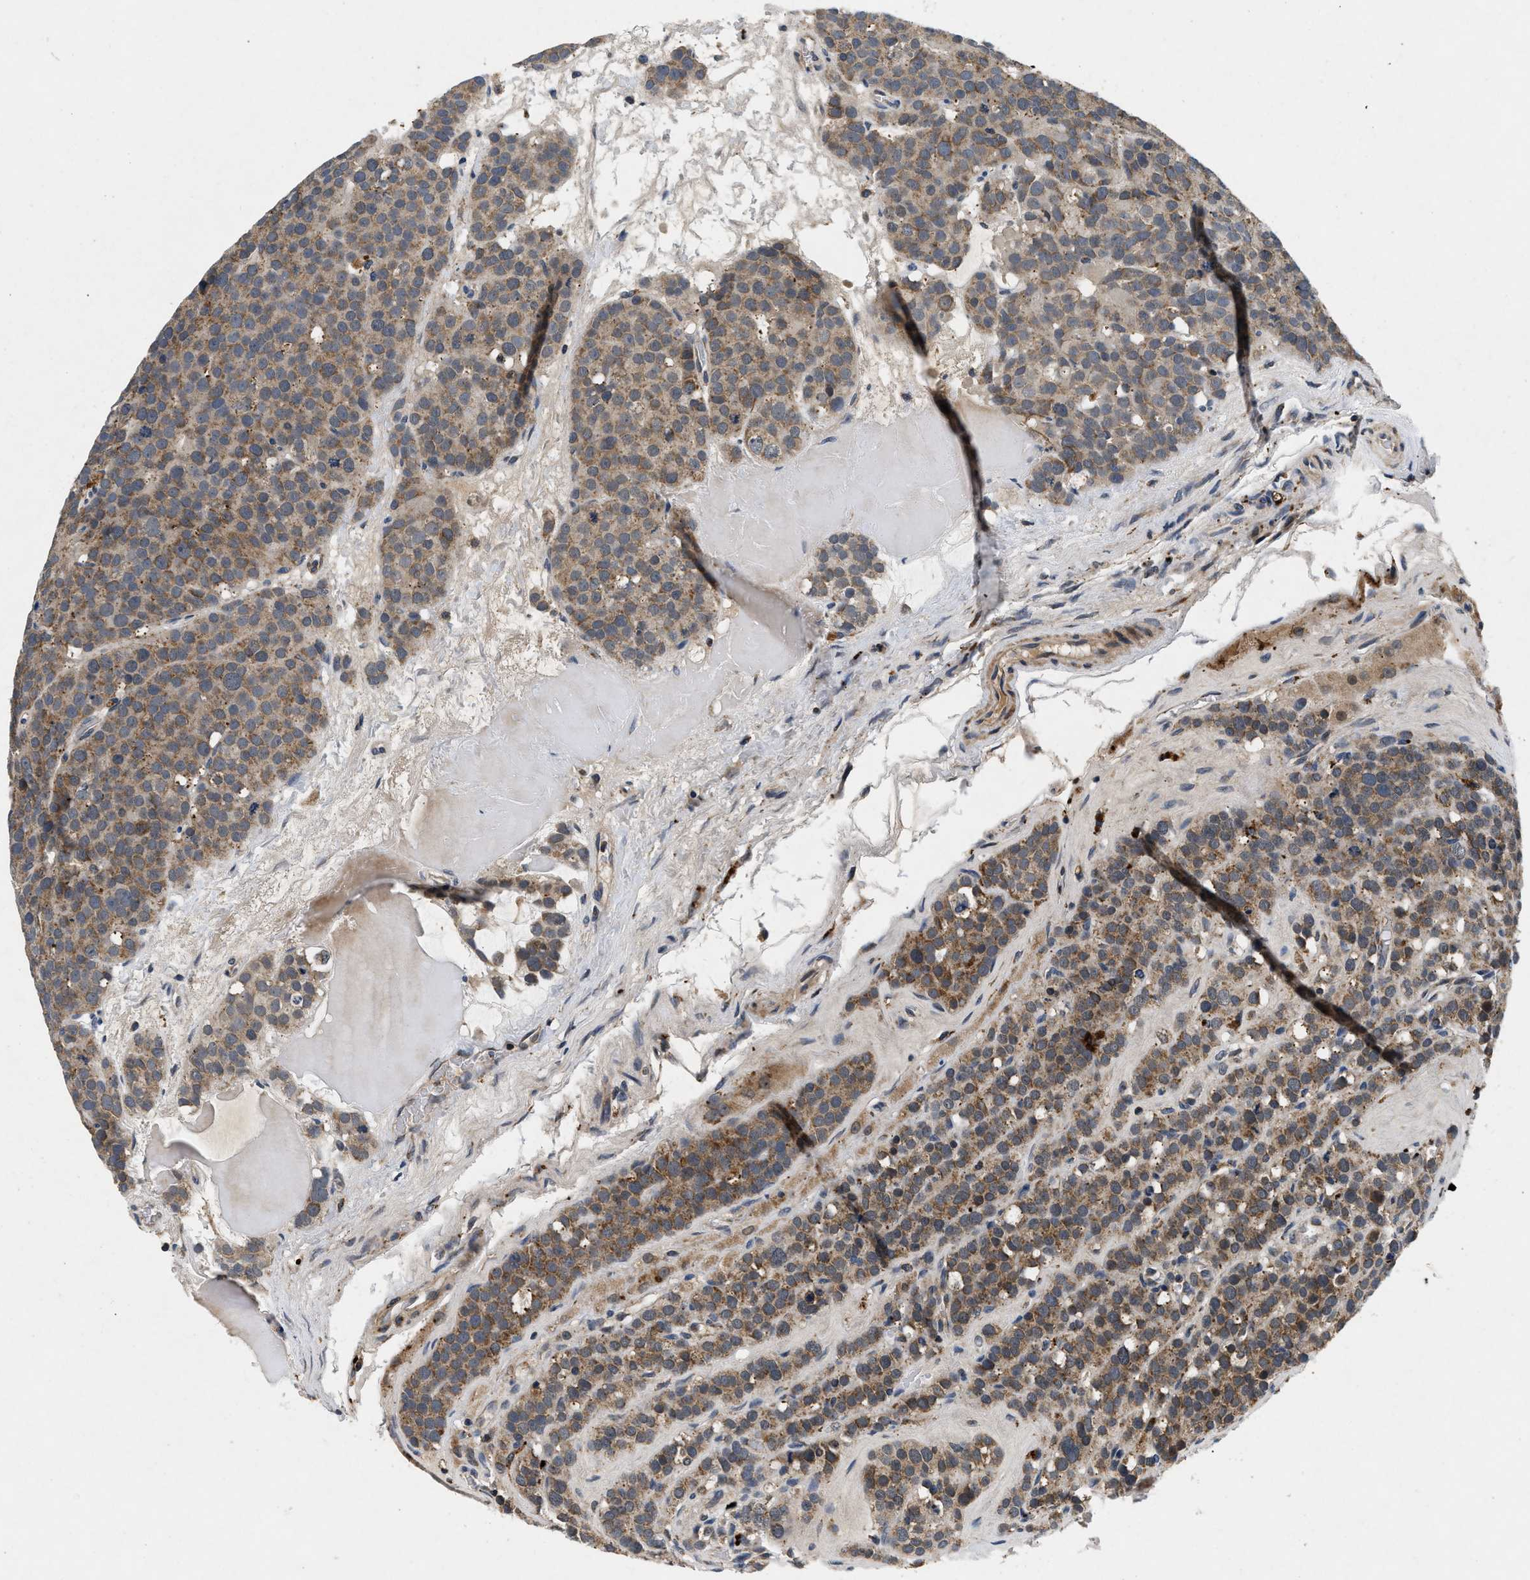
{"staining": {"intensity": "moderate", "quantity": ">75%", "location": "cytoplasmic/membranous"}, "tissue": "testis cancer", "cell_type": "Tumor cells", "image_type": "cancer", "snomed": [{"axis": "morphology", "description": "Seminoma, NOS"}, {"axis": "topography", "description": "Testis"}], "caption": "Human testis cancer (seminoma) stained for a protein (brown) shows moderate cytoplasmic/membranous positive staining in about >75% of tumor cells.", "gene": "PDP1", "patient": {"sex": "male", "age": 71}}